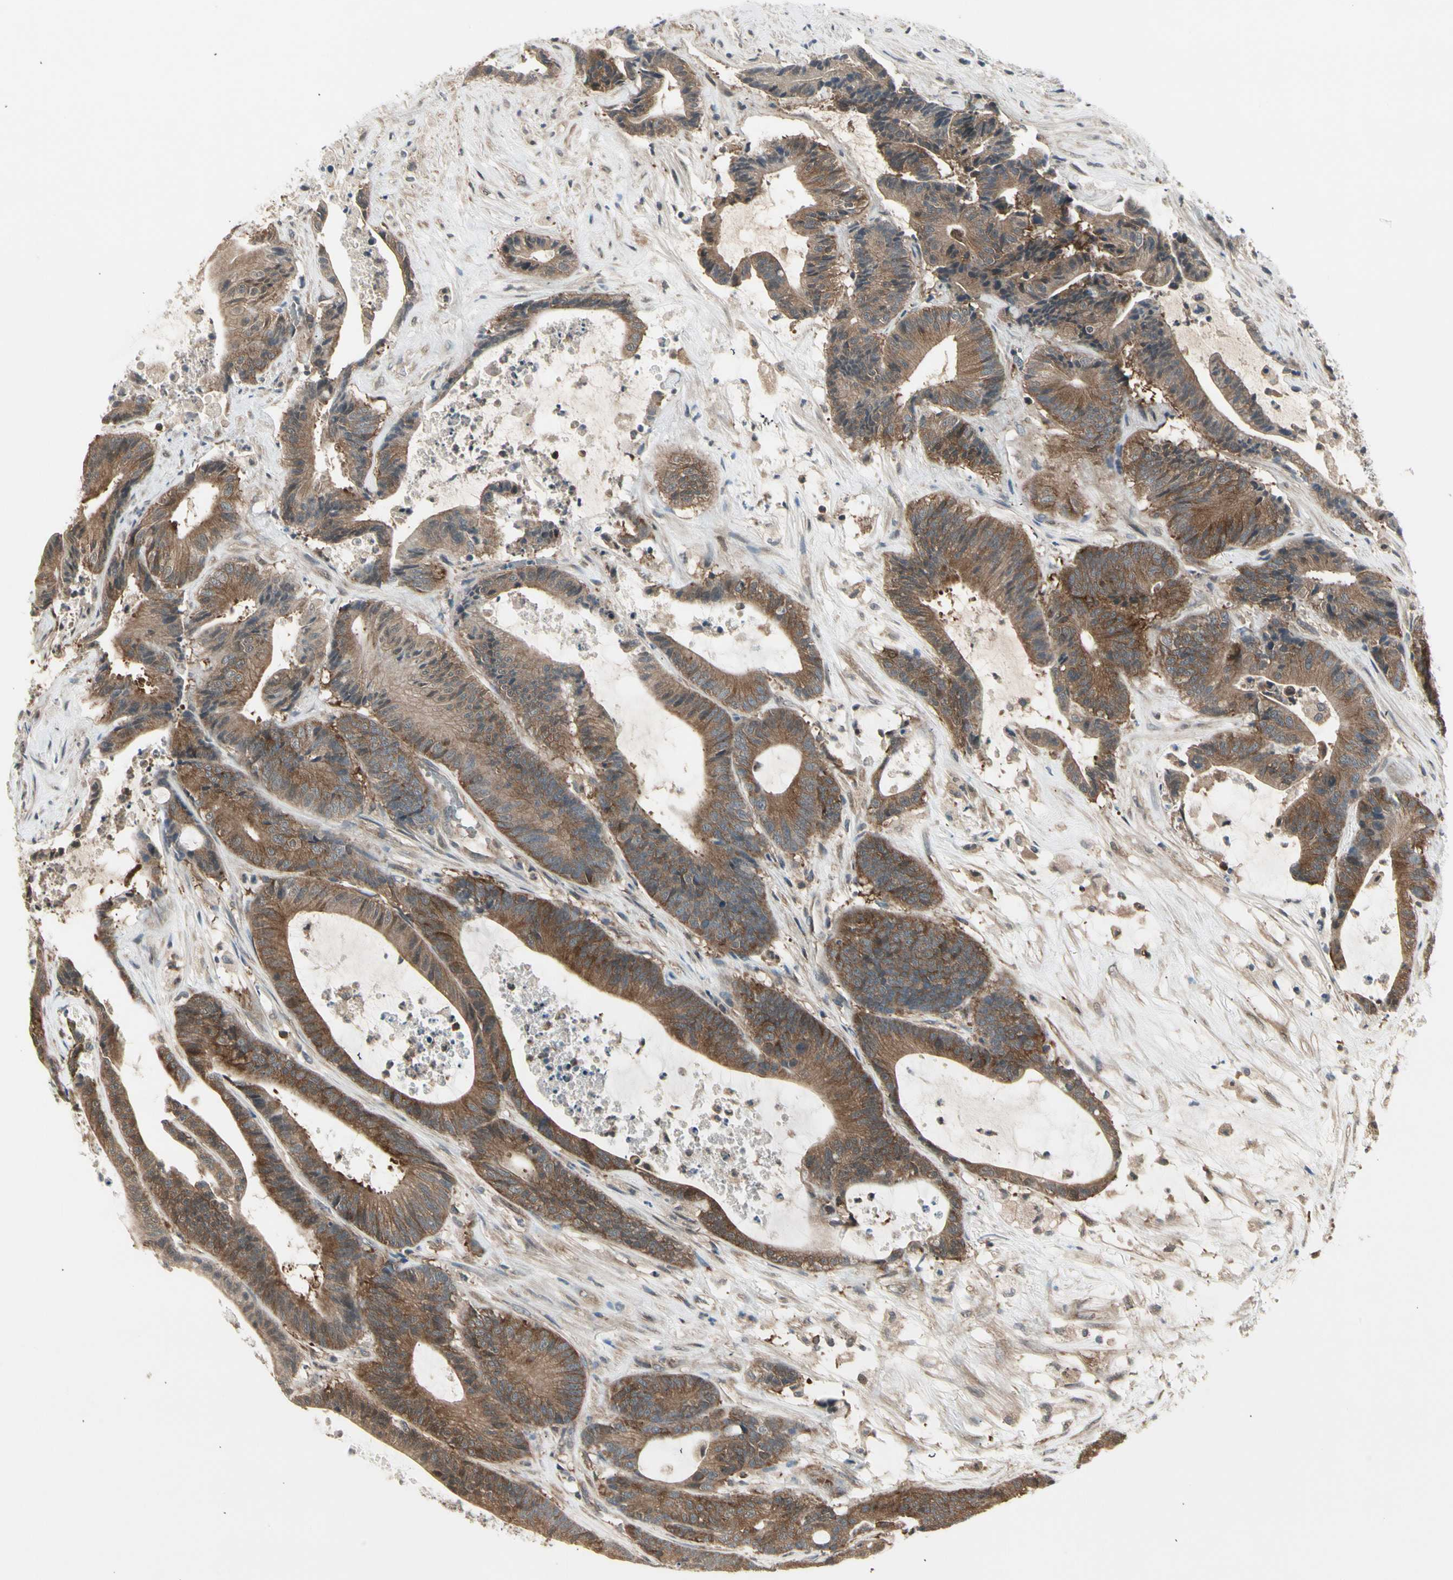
{"staining": {"intensity": "moderate", "quantity": ">75%", "location": "cytoplasmic/membranous"}, "tissue": "colorectal cancer", "cell_type": "Tumor cells", "image_type": "cancer", "snomed": [{"axis": "morphology", "description": "Adenocarcinoma, NOS"}, {"axis": "topography", "description": "Colon"}], "caption": "Moderate cytoplasmic/membranous expression is seen in approximately >75% of tumor cells in adenocarcinoma (colorectal). Nuclei are stained in blue.", "gene": "OXSR1", "patient": {"sex": "female", "age": 84}}